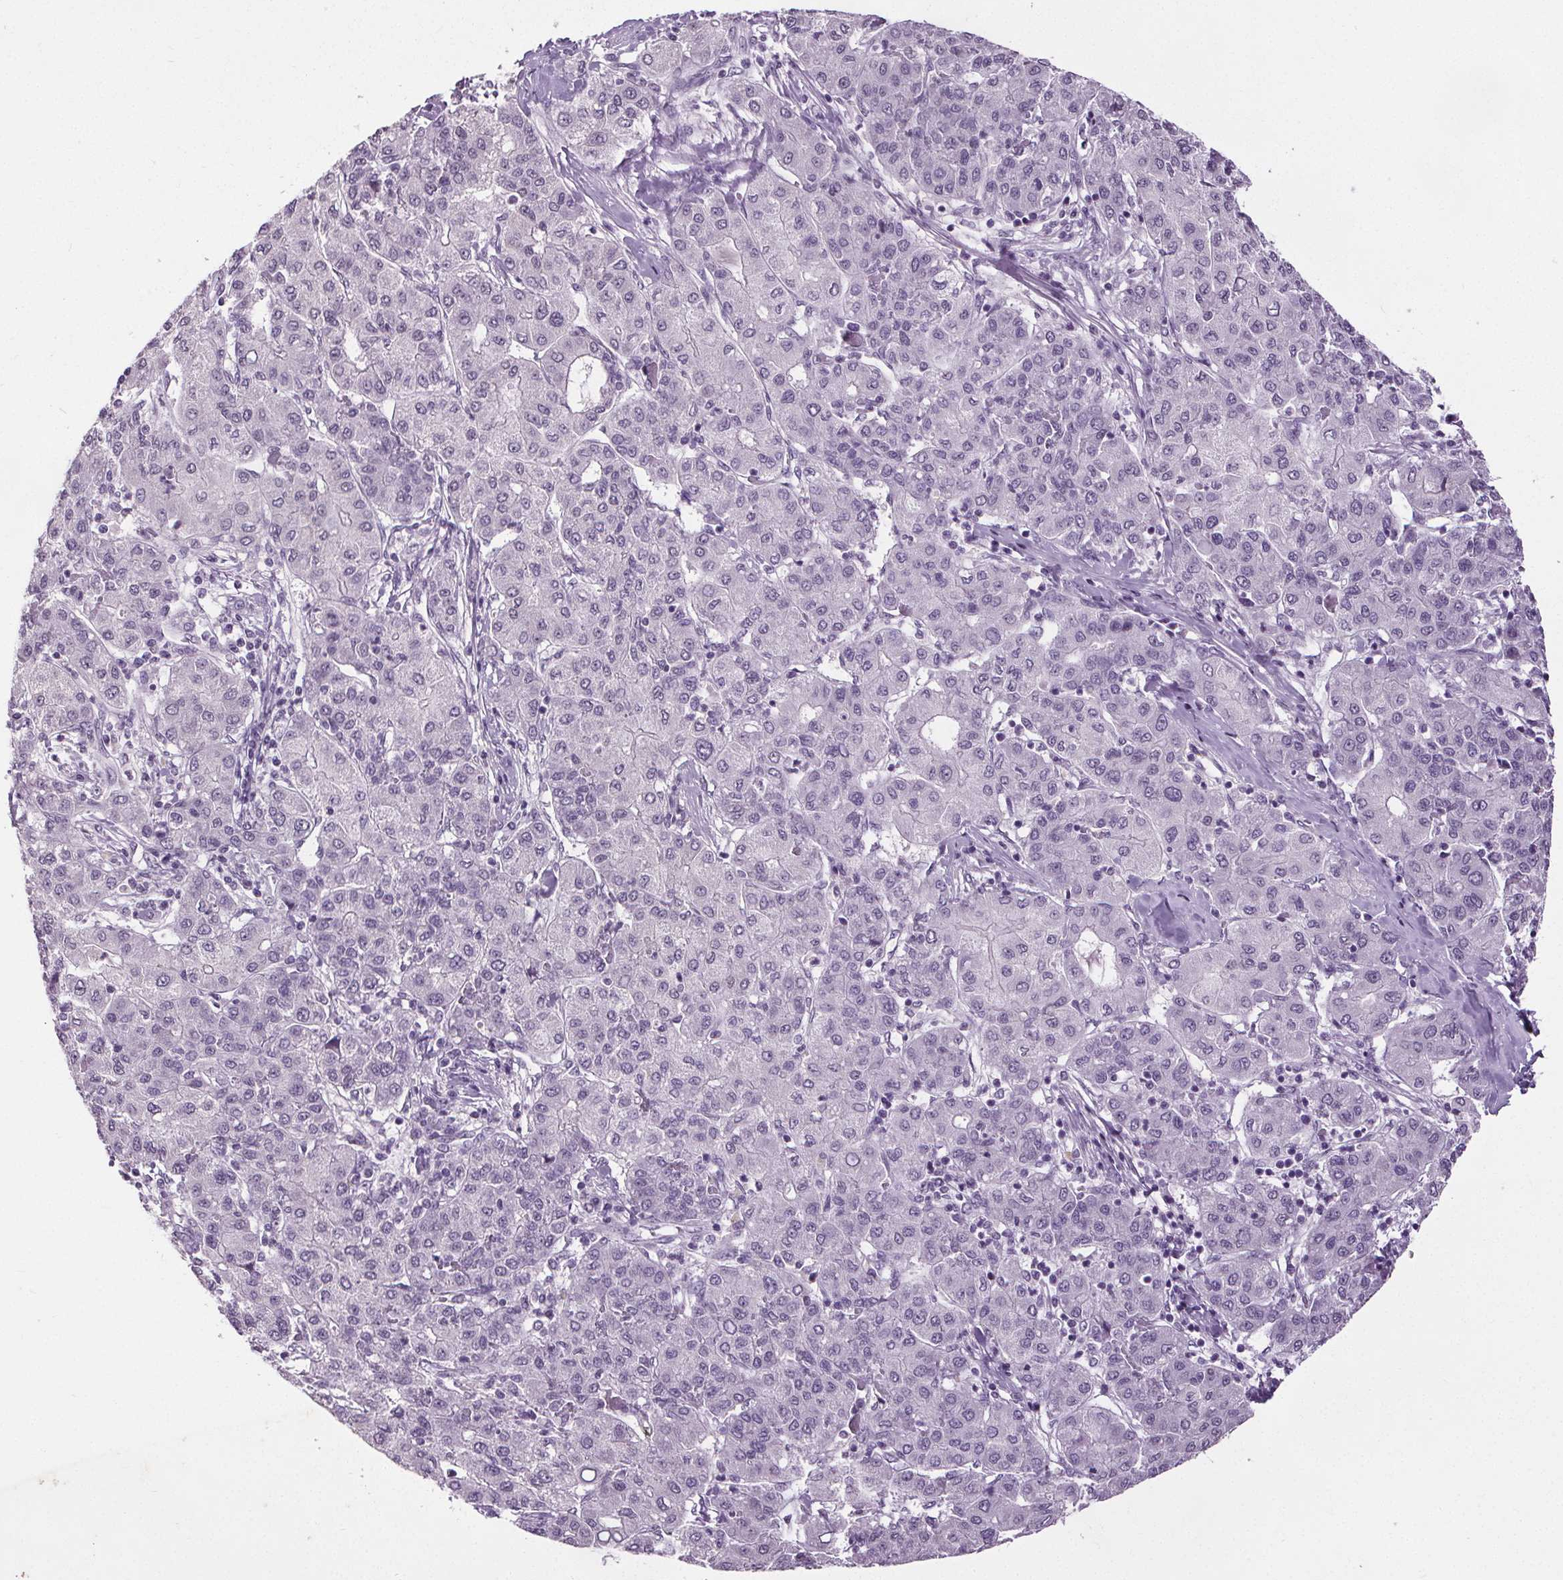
{"staining": {"intensity": "negative", "quantity": "none", "location": "none"}, "tissue": "liver cancer", "cell_type": "Tumor cells", "image_type": "cancer", "snomed": [{"axis": "morphology", "description": "Carcinoma, Hepatocellular, NOS"}, {"axis": "topography", "description": "Liver"}], "caption": "Immunohistochemical staining of human liver hepatocellular carcinoma displays no significant staining in tumor cells.", "gene": "SLC2A9", "patient": {"sex": "male", "age": 65}}